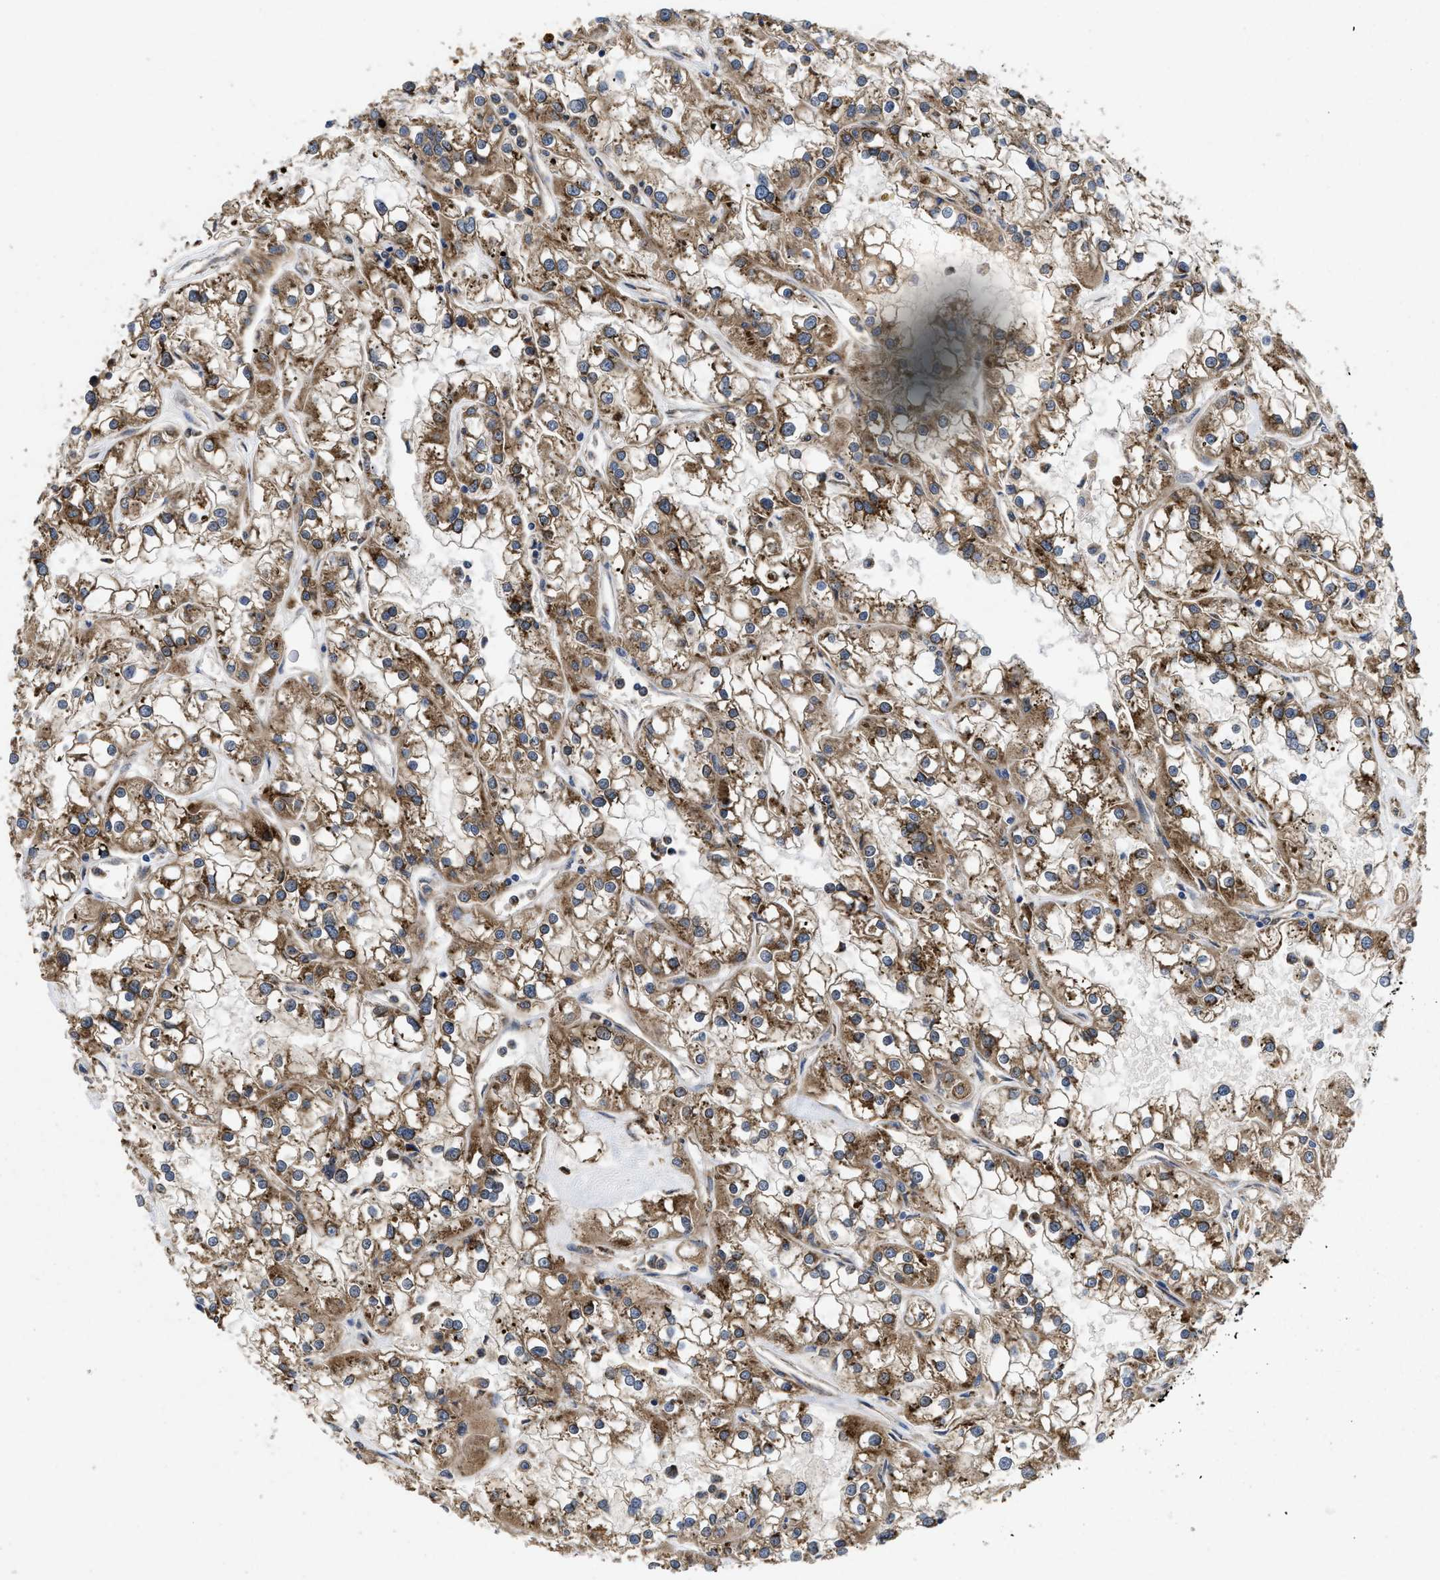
{"staining": {"intensity": "moderate", "quantity": ">75%", "location": "cytoplasmic/membranous"}, "tissue": "renal cancer", "cell_type": "Tumor cells", "image_type": "cancer", "snomed": [{"axis": "morphology", "description": "Adenocarcinoma, NOS"}, {"axis": "topography", "description": "Kidney"}], "caption": "Immunohistochemical staining of renal cancer exhibits medium levels of moderate cytoplasmic/membranous protein expression in approximately >75% of tumor cells.", "gene": "PKD2", "patient": {"sex": "female", "age": 52}}